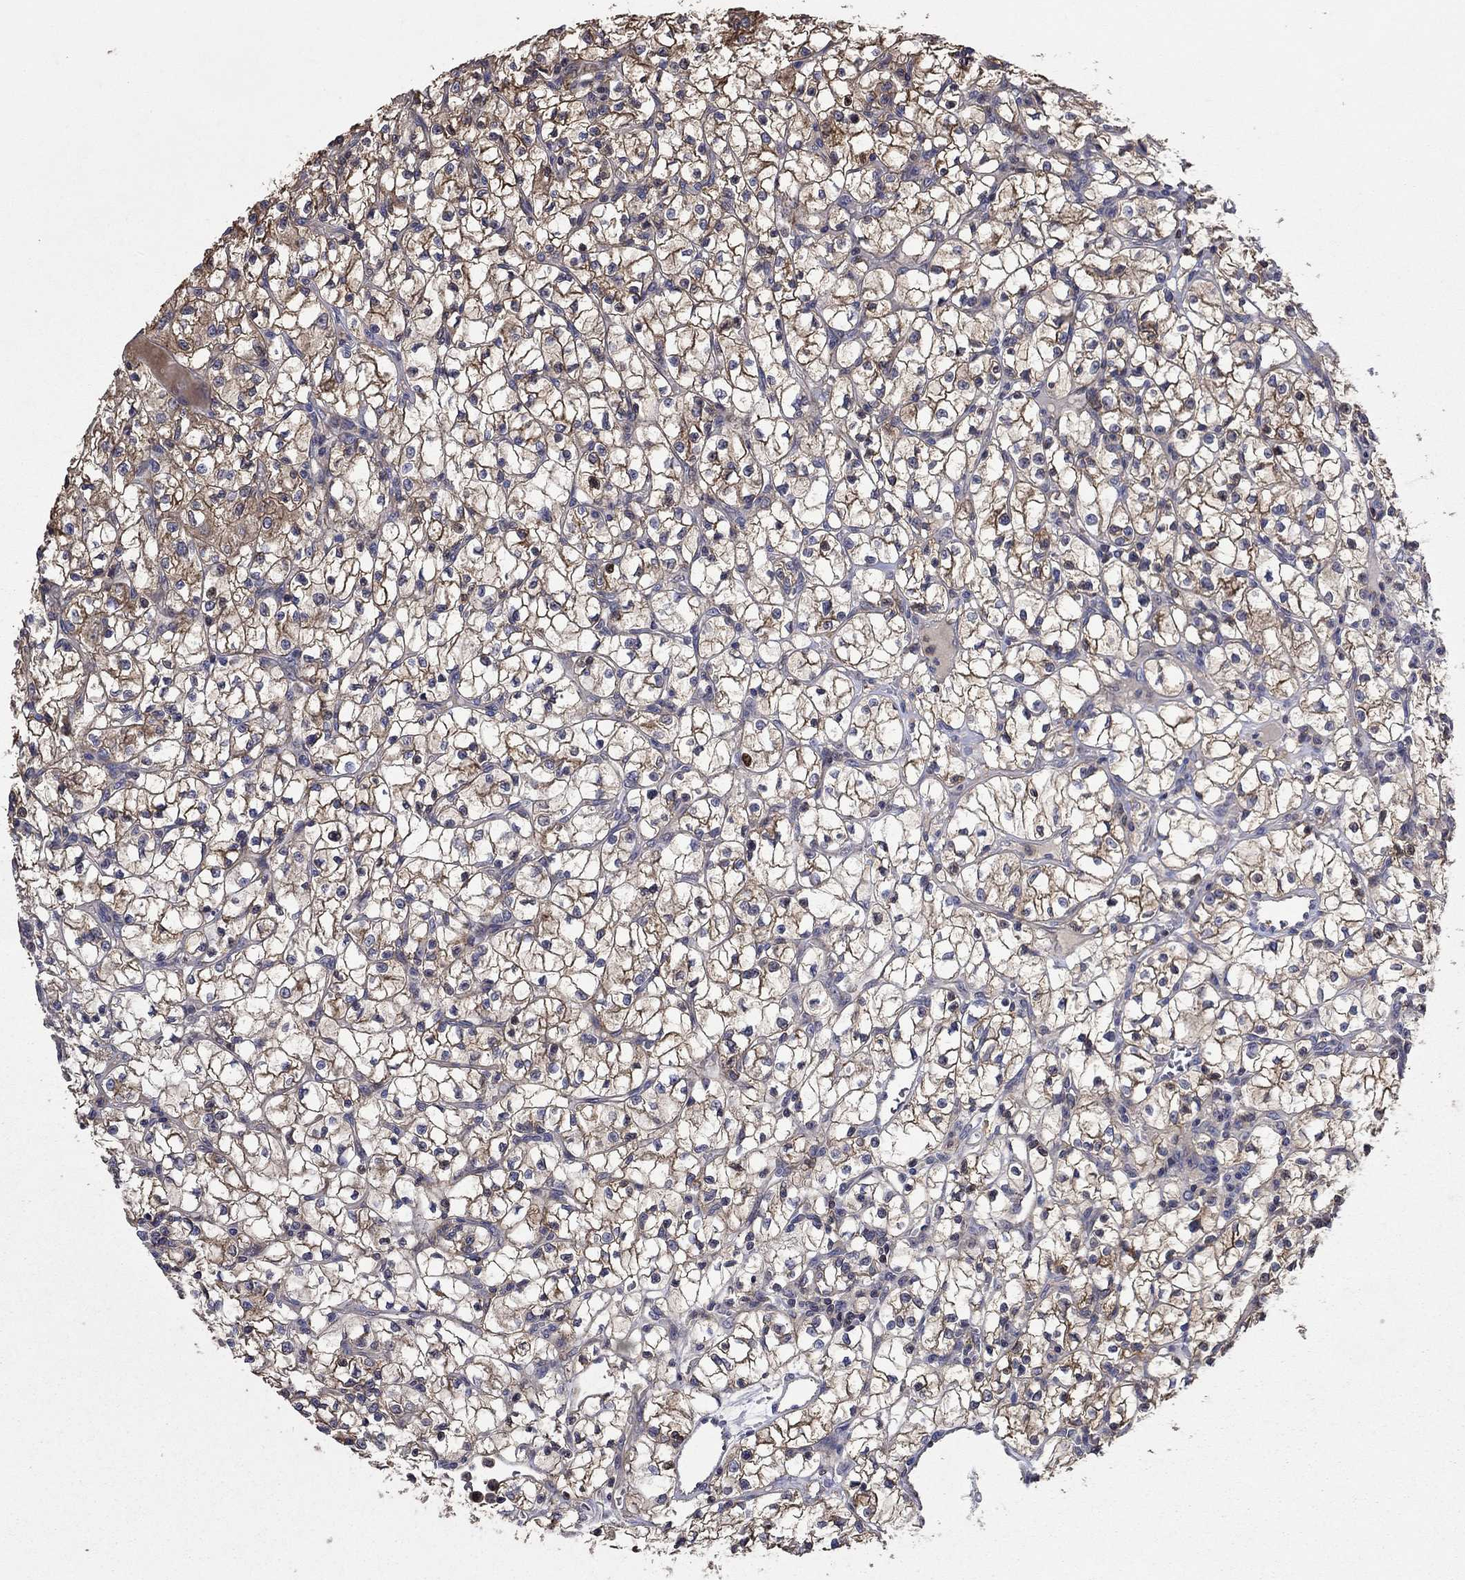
{"staining": {"intensity": "moderate", "quantity": "25%-75%", "location": "cytoplasmic/membranous"}, "tissue": "renal cancer", "cell_type": "Tumor cells", "image_type": "cancer", "snomed": [{"axis": "morphology", "description": "Adenocarcinoma, NOS"}, {"axis": "topography", "description": "Kidney"}], "caption": "Adenocarcinoma (renal) stained for a protein (brown) displays moderate cytoplasmic/membranous positive expression in approximately 25%-75% of tumor cells.", "gene": "DVL1", "patient": {"sex": "female", "age": 64}}